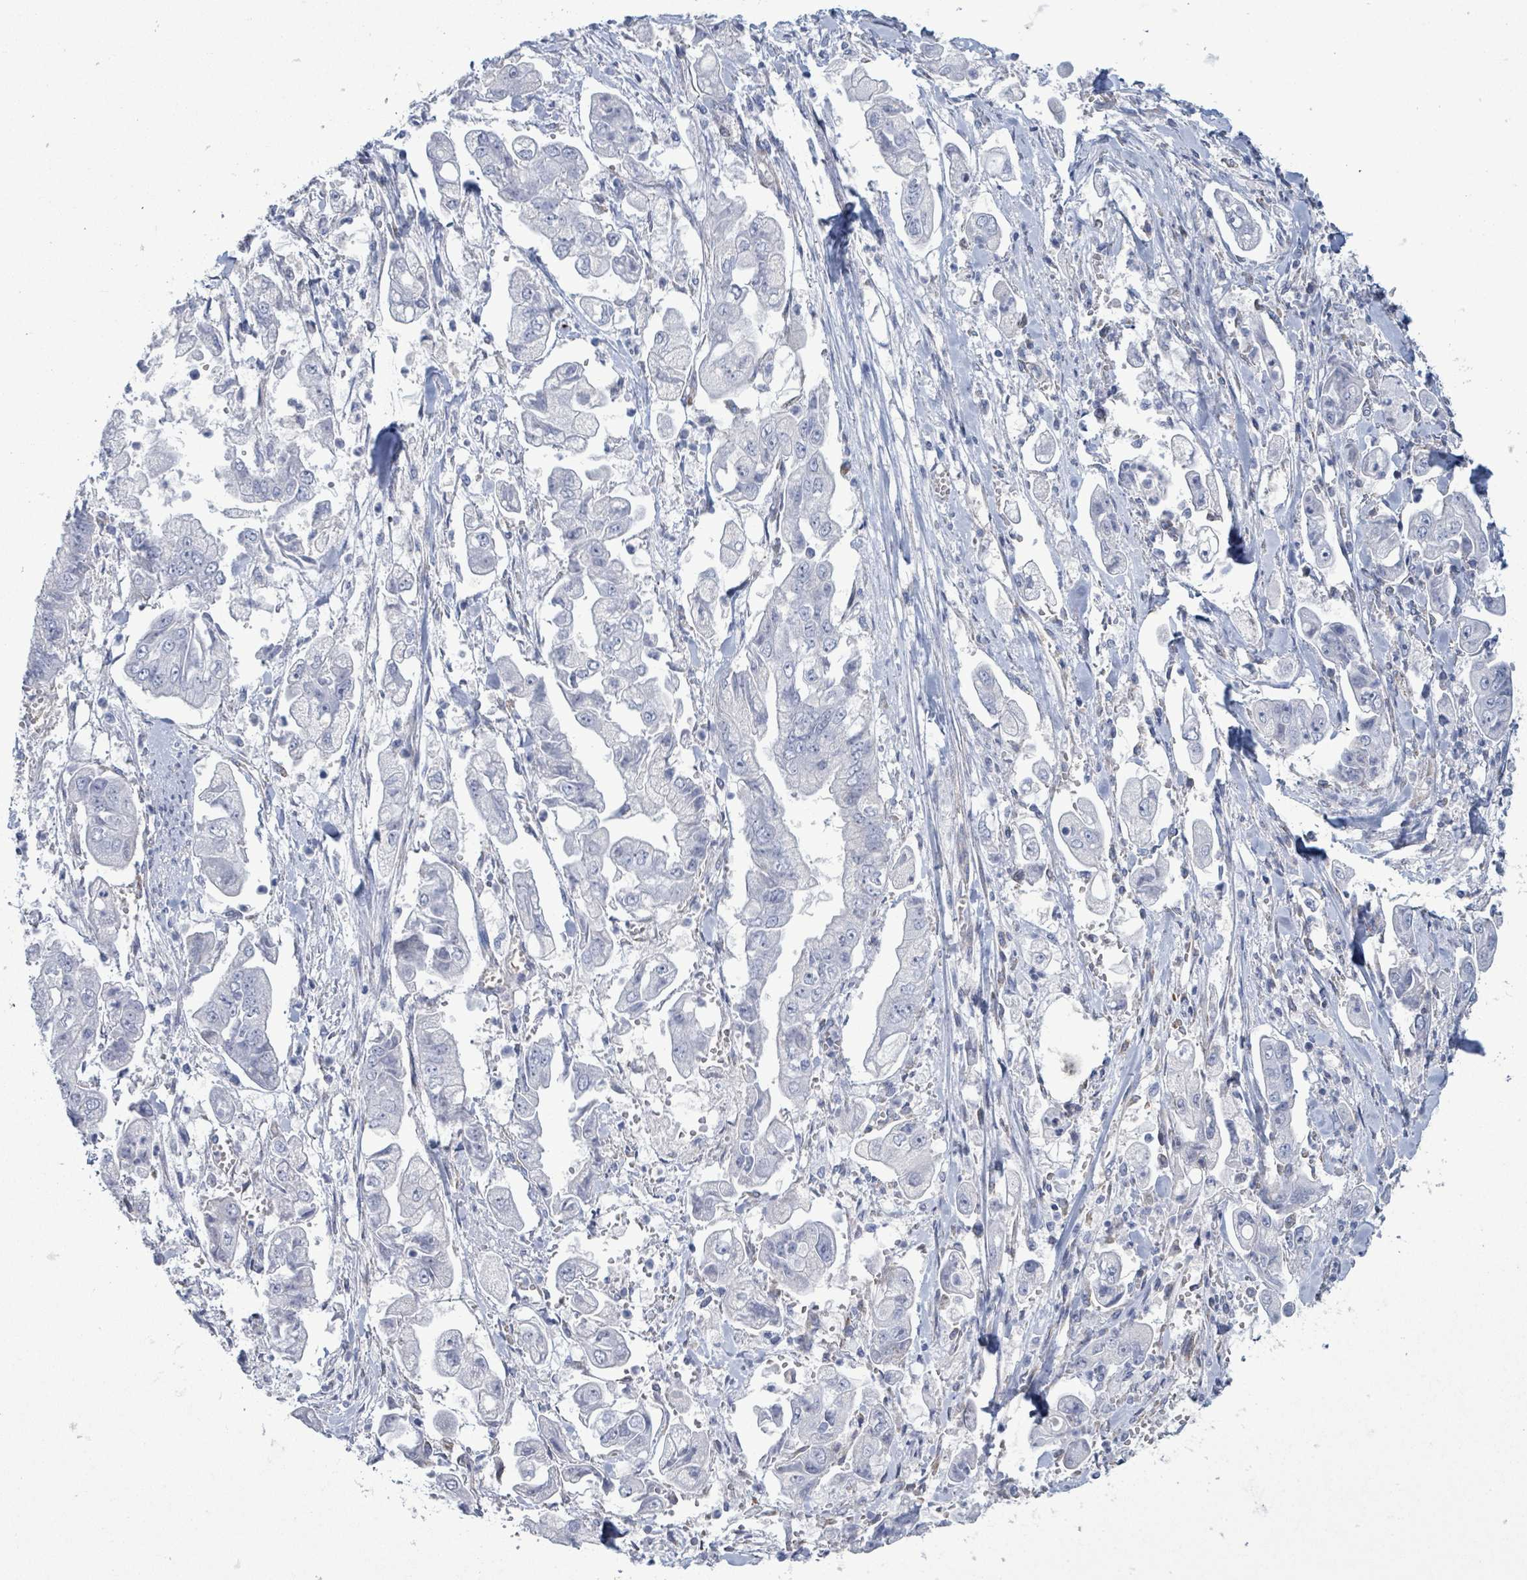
{"staining": {"intensity": "negative", "quantity": "none", "location": "none"}, "tissue": "stomach cancer", "cell_type": "Tumor cells", "image_type": "cancer", "snomed": [{"axis": "morphology", "description": "Adenocarcinoma, NOS"}, {"axis": "topography", "description": "Stomach"}], "caption": "Immunohistochemistry micrograph of neoplastic tissue: stomach cancer (adenocarcinoma) stained with DAB reveals no significant protein expression in tumor cells.", "gene": "PKLR", "patient": {"sex": "male", "age": 62}}